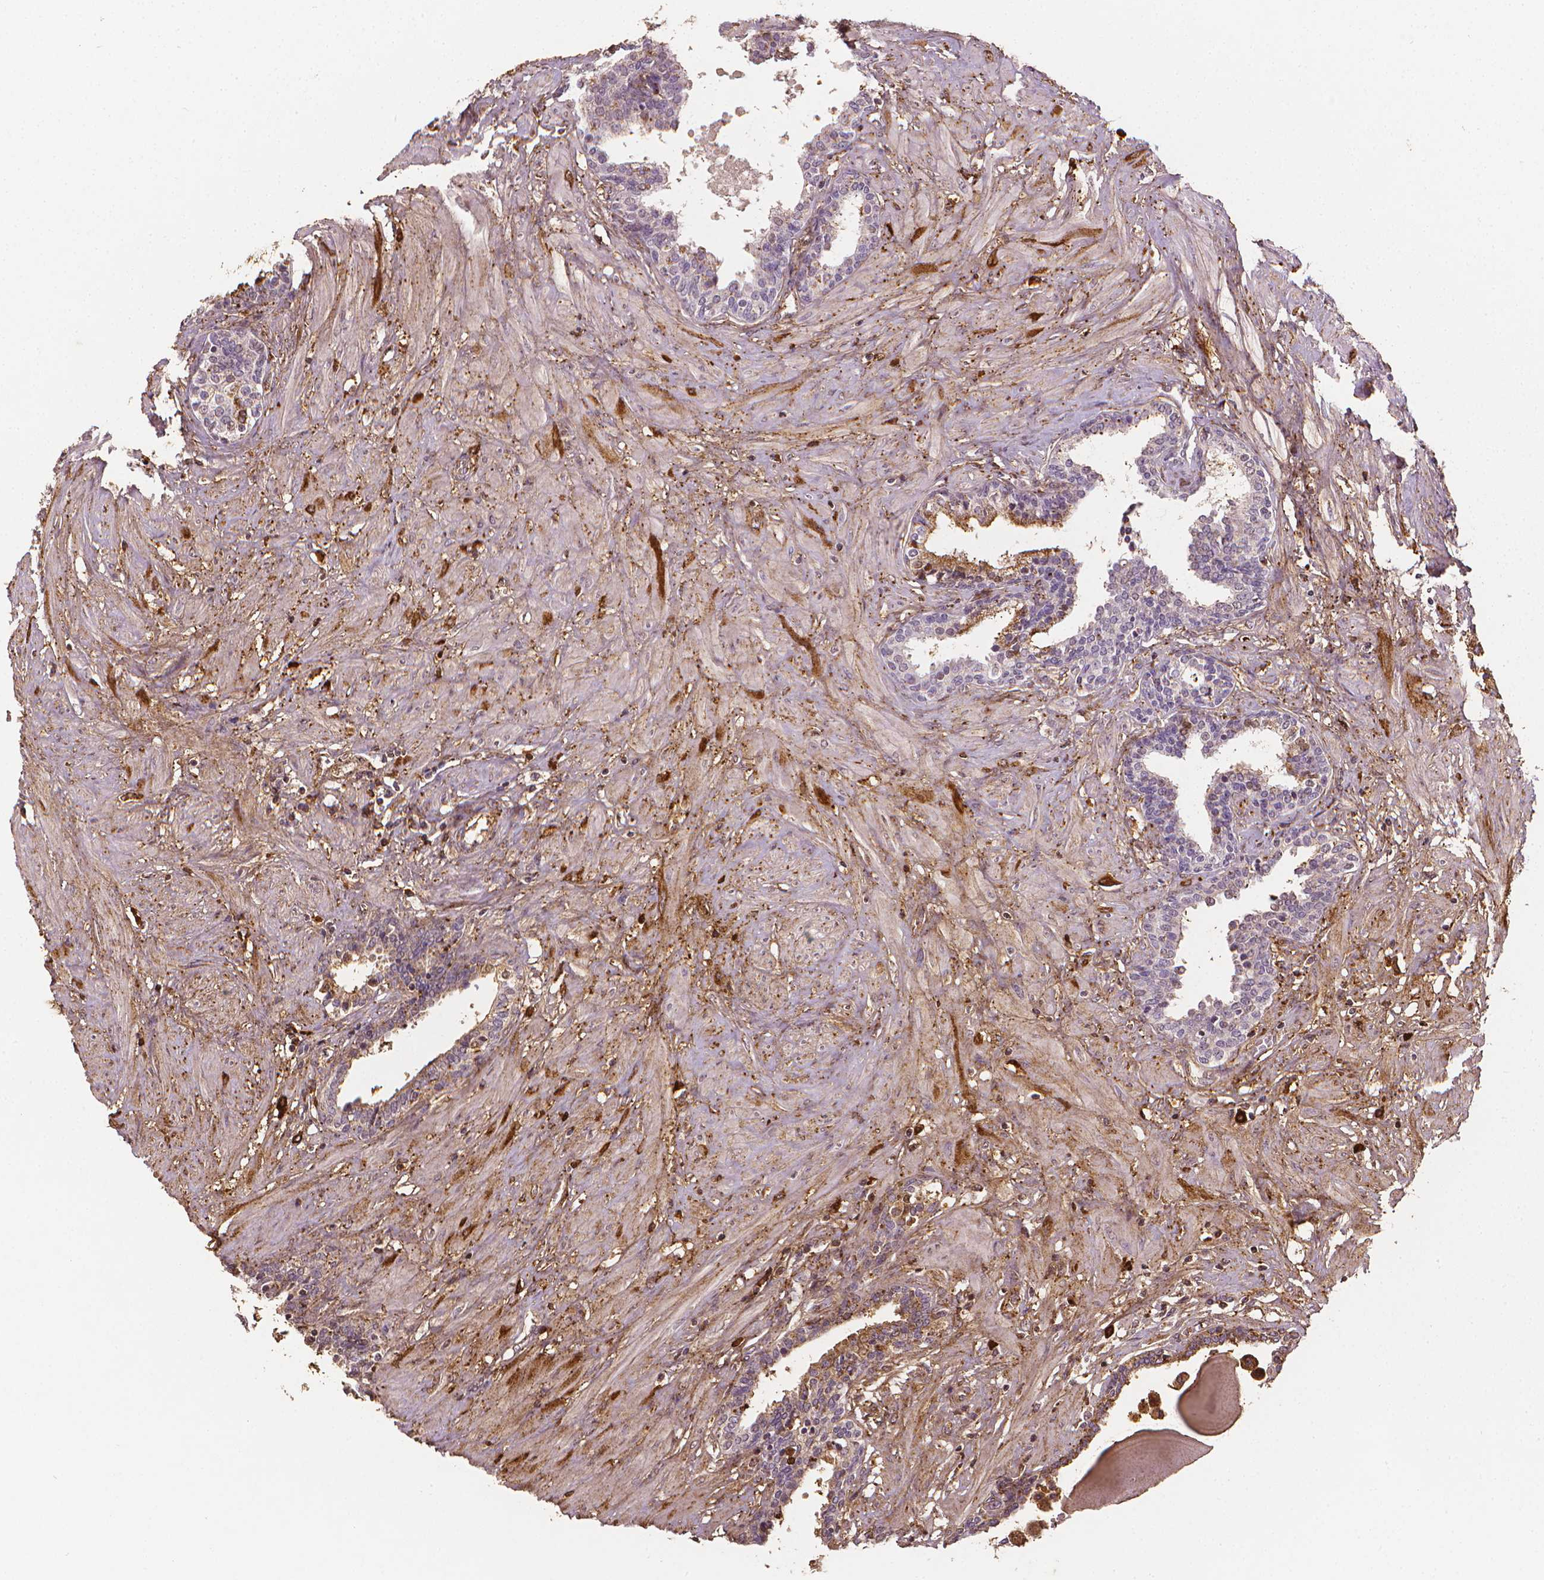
{"staining": {"intensity": "negative", "quantity": "none", "location": "none"}, "tissue": "prostate", "cell_type": "Glandular cells", "image_type": "normal", "snomed": [{"axis": "morphology", "description": "Normal tissue, NOS"}, {"axis": "topography", "description": "Prostate"}], "caption": "High magnification brightfield microscopy of normal prostate stained with DAB (3,3'-diaminobenzidine) (brown) and counterstained with hematoxylin (blue): glandular cells show no significant positivity. The staining is performed using DAB brown chromogen with nuclei counter-stained in using hematoxylin.", "gene": "DCN", "patient": {"sex": "male", "age": 55}}